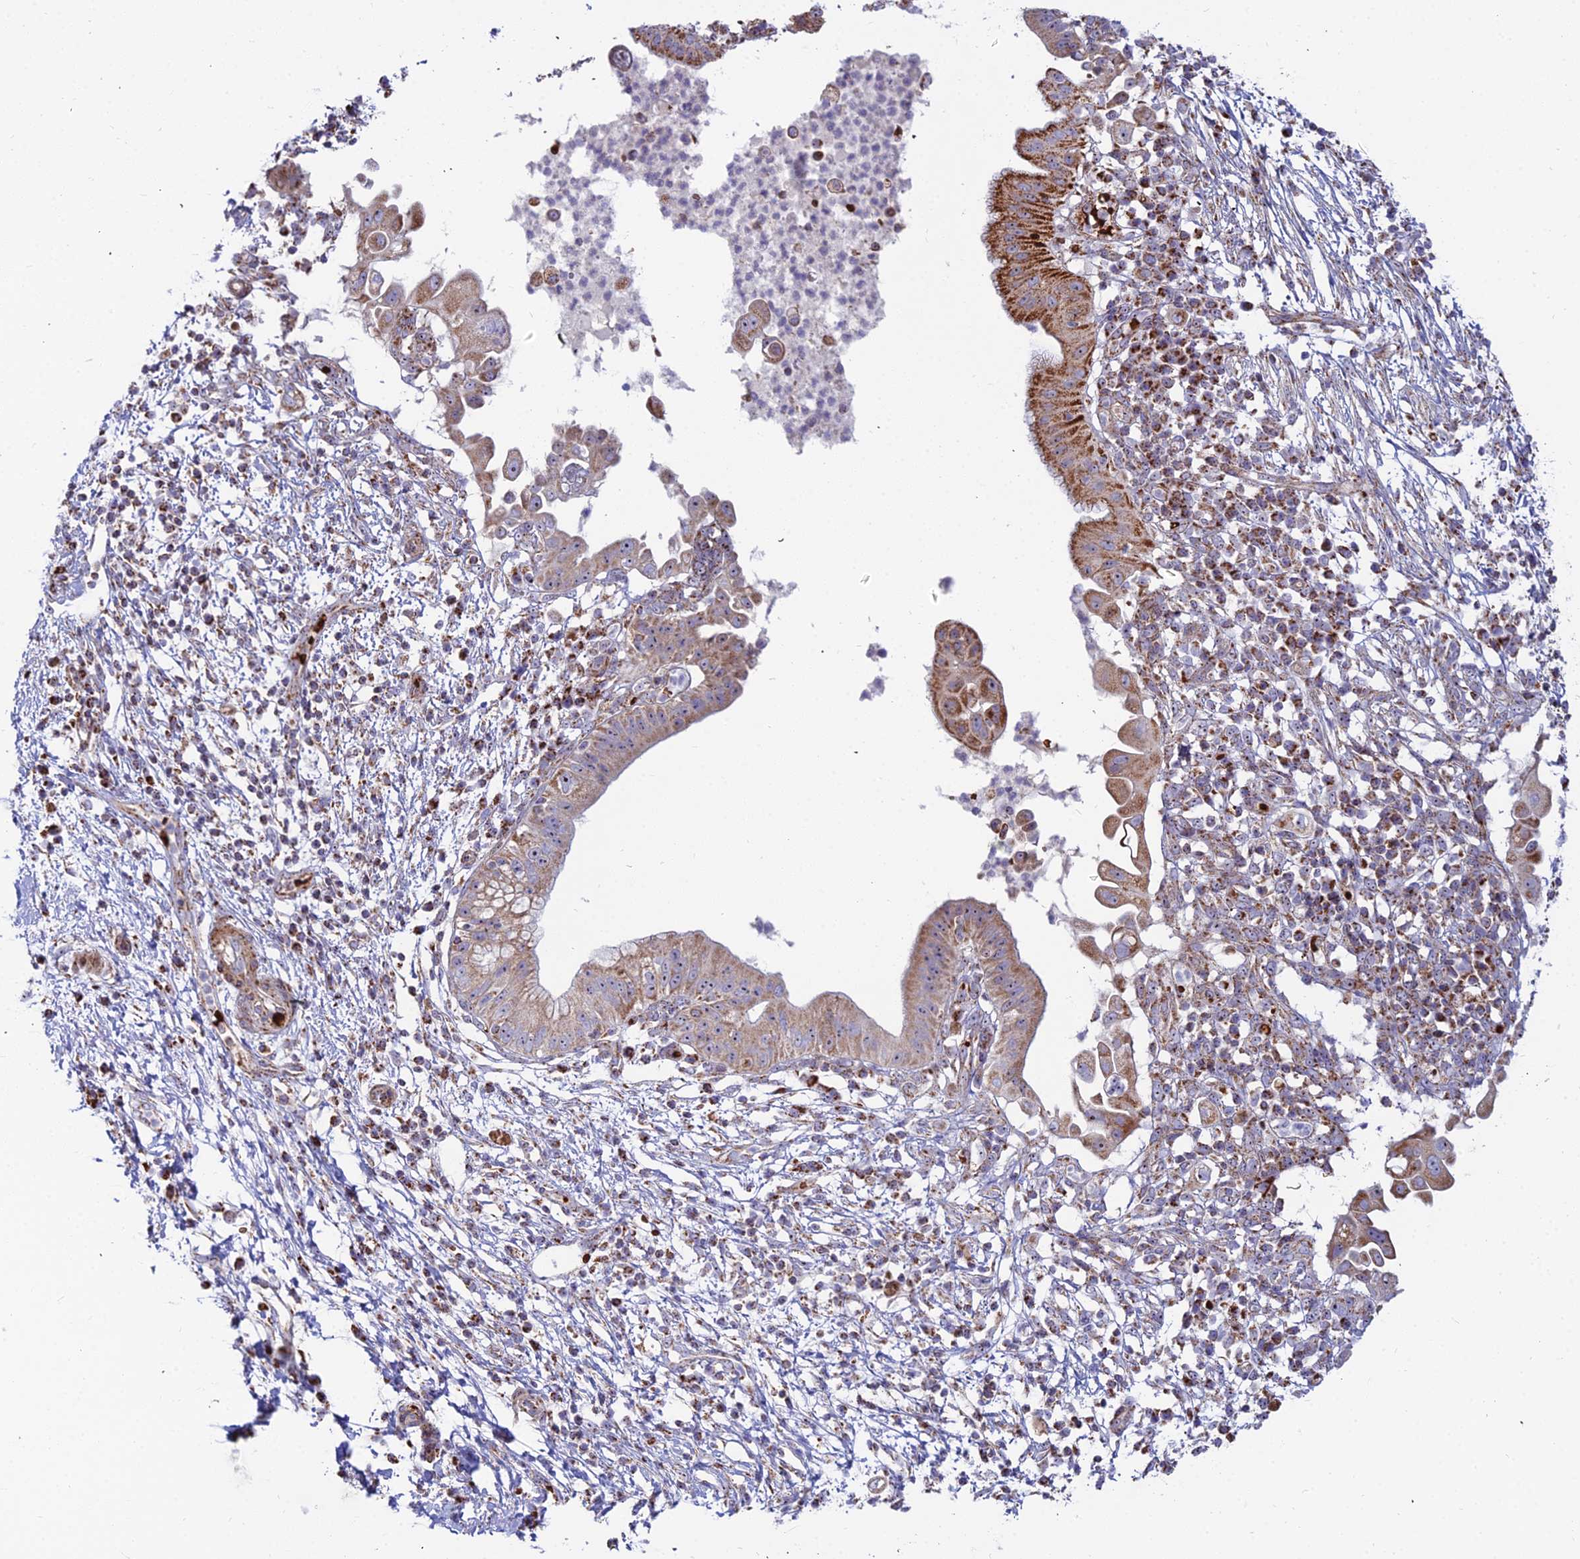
{"staining": {"intensity": "strong", "quantity": "25%-75%", "location": "cytoplasmic/membranous"}, "tissue": "pancreatic cancer", "cell_type": "Tumor cells", "image_type": "cancer", "snomed": [{"axis": "morphology", "description": "Adenocarcinoma, NOS"}, {"axis": "topography", "description": "Pancreas"}], "caption": "Human adenocarcinoma (pancreatic) stained with a brown dye displays strong cytoplasmic/membranous positive expression in approximately 25%-75% of tumor cells.", "gene": "SLC35F4", "patient": {"sex": "male", "age": 68}}